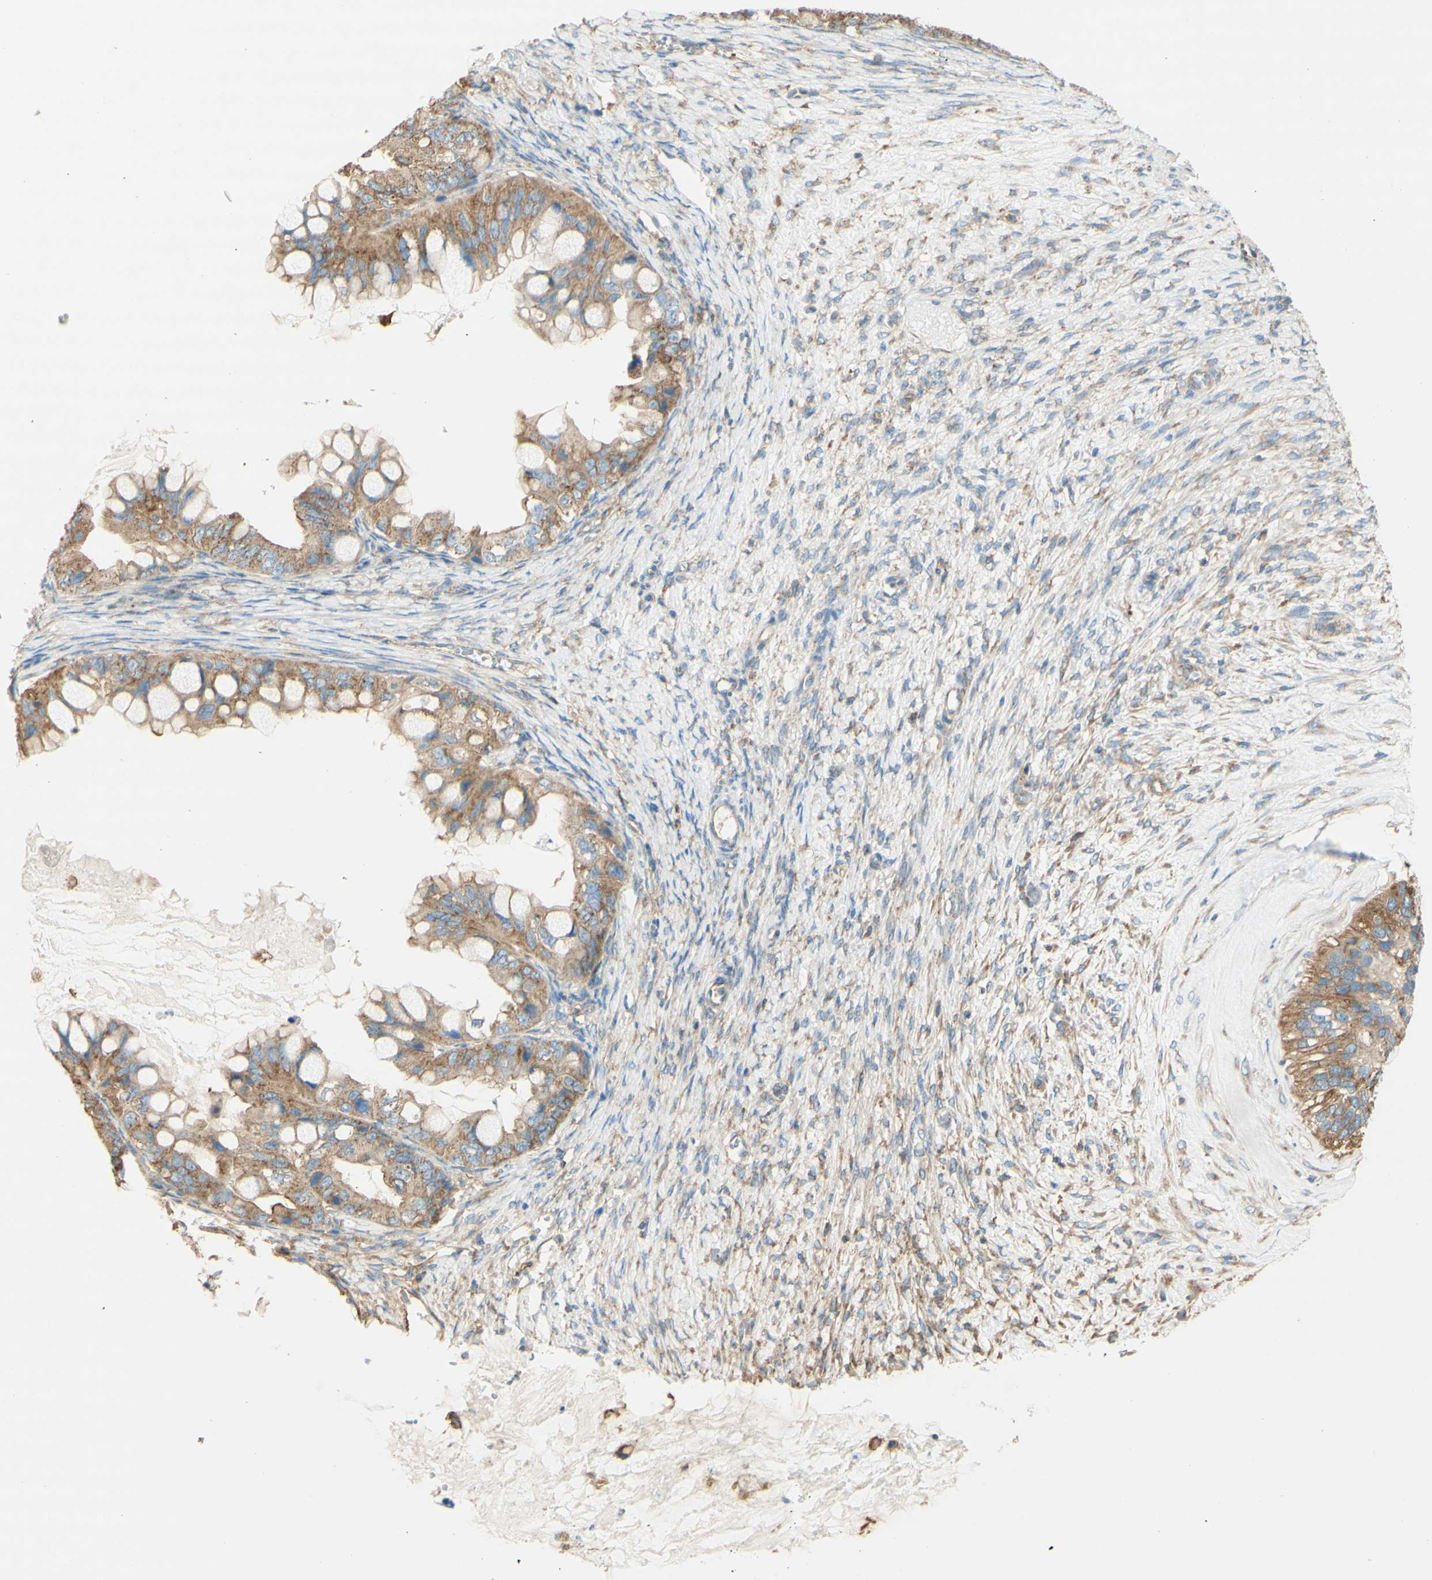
{"staining": {"intensity": "weak", "quantity": ">75%", "location": "cytoplasmic/membranous"}, "tissue": "ovarian cancer", "cell_type": "Tumor cells", "image_type": "cancer", "snomed": [{"axis": "morphology", "description": "Cystadenocarcinoma, mucinous, NOS"}, {"axis": "topography", "description": "Ovary"}], "caption": "About >75% of tumor cells in ovarian mucinous cystadenocarcinoma display weak cytoplasmic/membranous protein positivity as visualized by brown immunohistochemical staining.", "gene": "CLTC", "patient": {"sex": "female", "age": 80}}